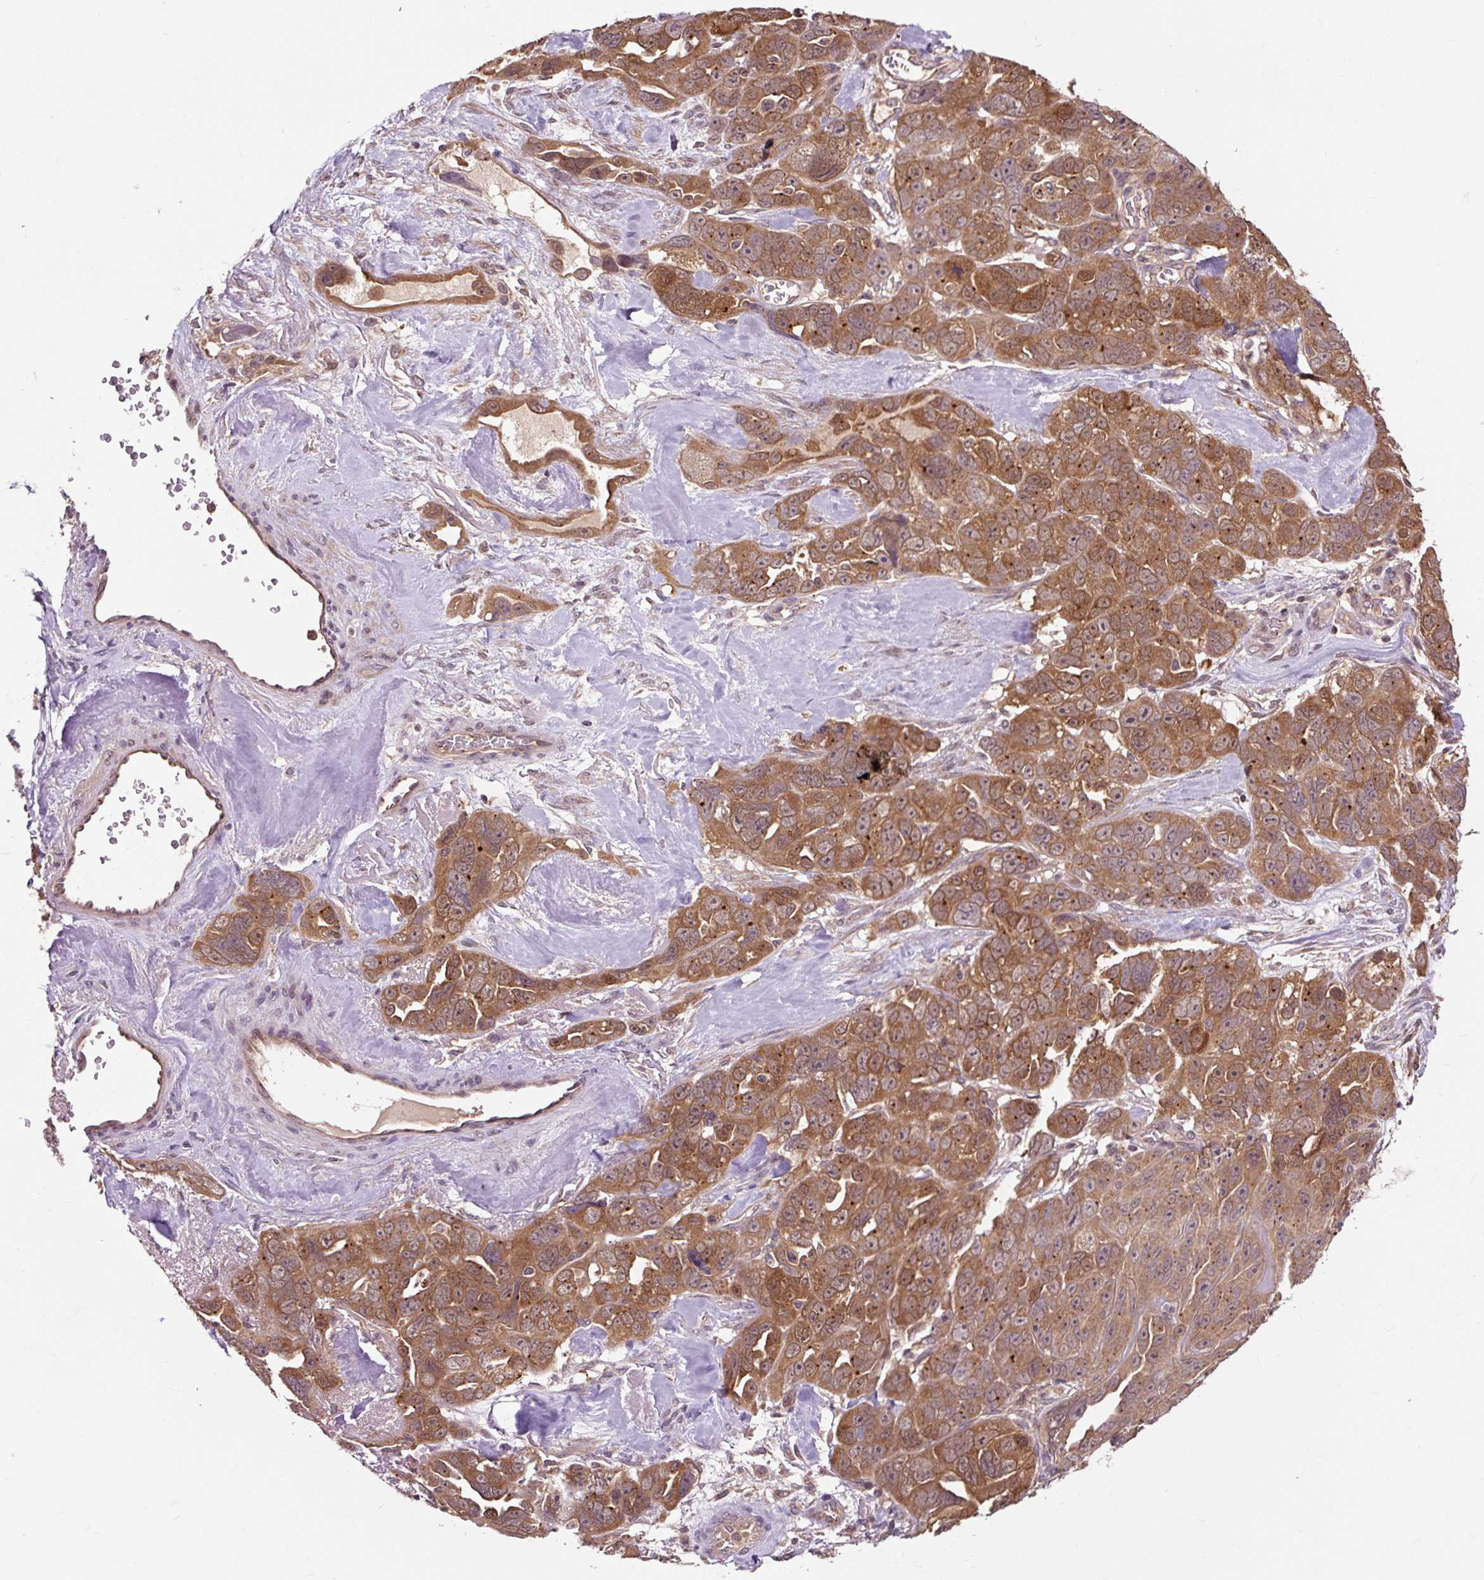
{"staining": {"intensity": "moderate", "quantity": ">75%", "location": "cytoplasmic/membranous"}, "tissue": "ovarian cancer", "cell_type": "Tumor cells", "image_type": "cancer", "snomed": [{"axis": "morphology", "description": "Cystadenocarcinoma, serous, NOS"}, {"axis": "topography", "description": "Ovary"}], "caption": "Immunohistochemistry (IHC) of human ovarian serous cystadenocarcinoma shows medium levels of moderate cytoplasmic/membranous expression in about >75% of tumor cells. (Brightfield microscopy of DAB IHC at high magnification).", "gene": "MMS19", "patient": {"sex": "female", "age": 63}}